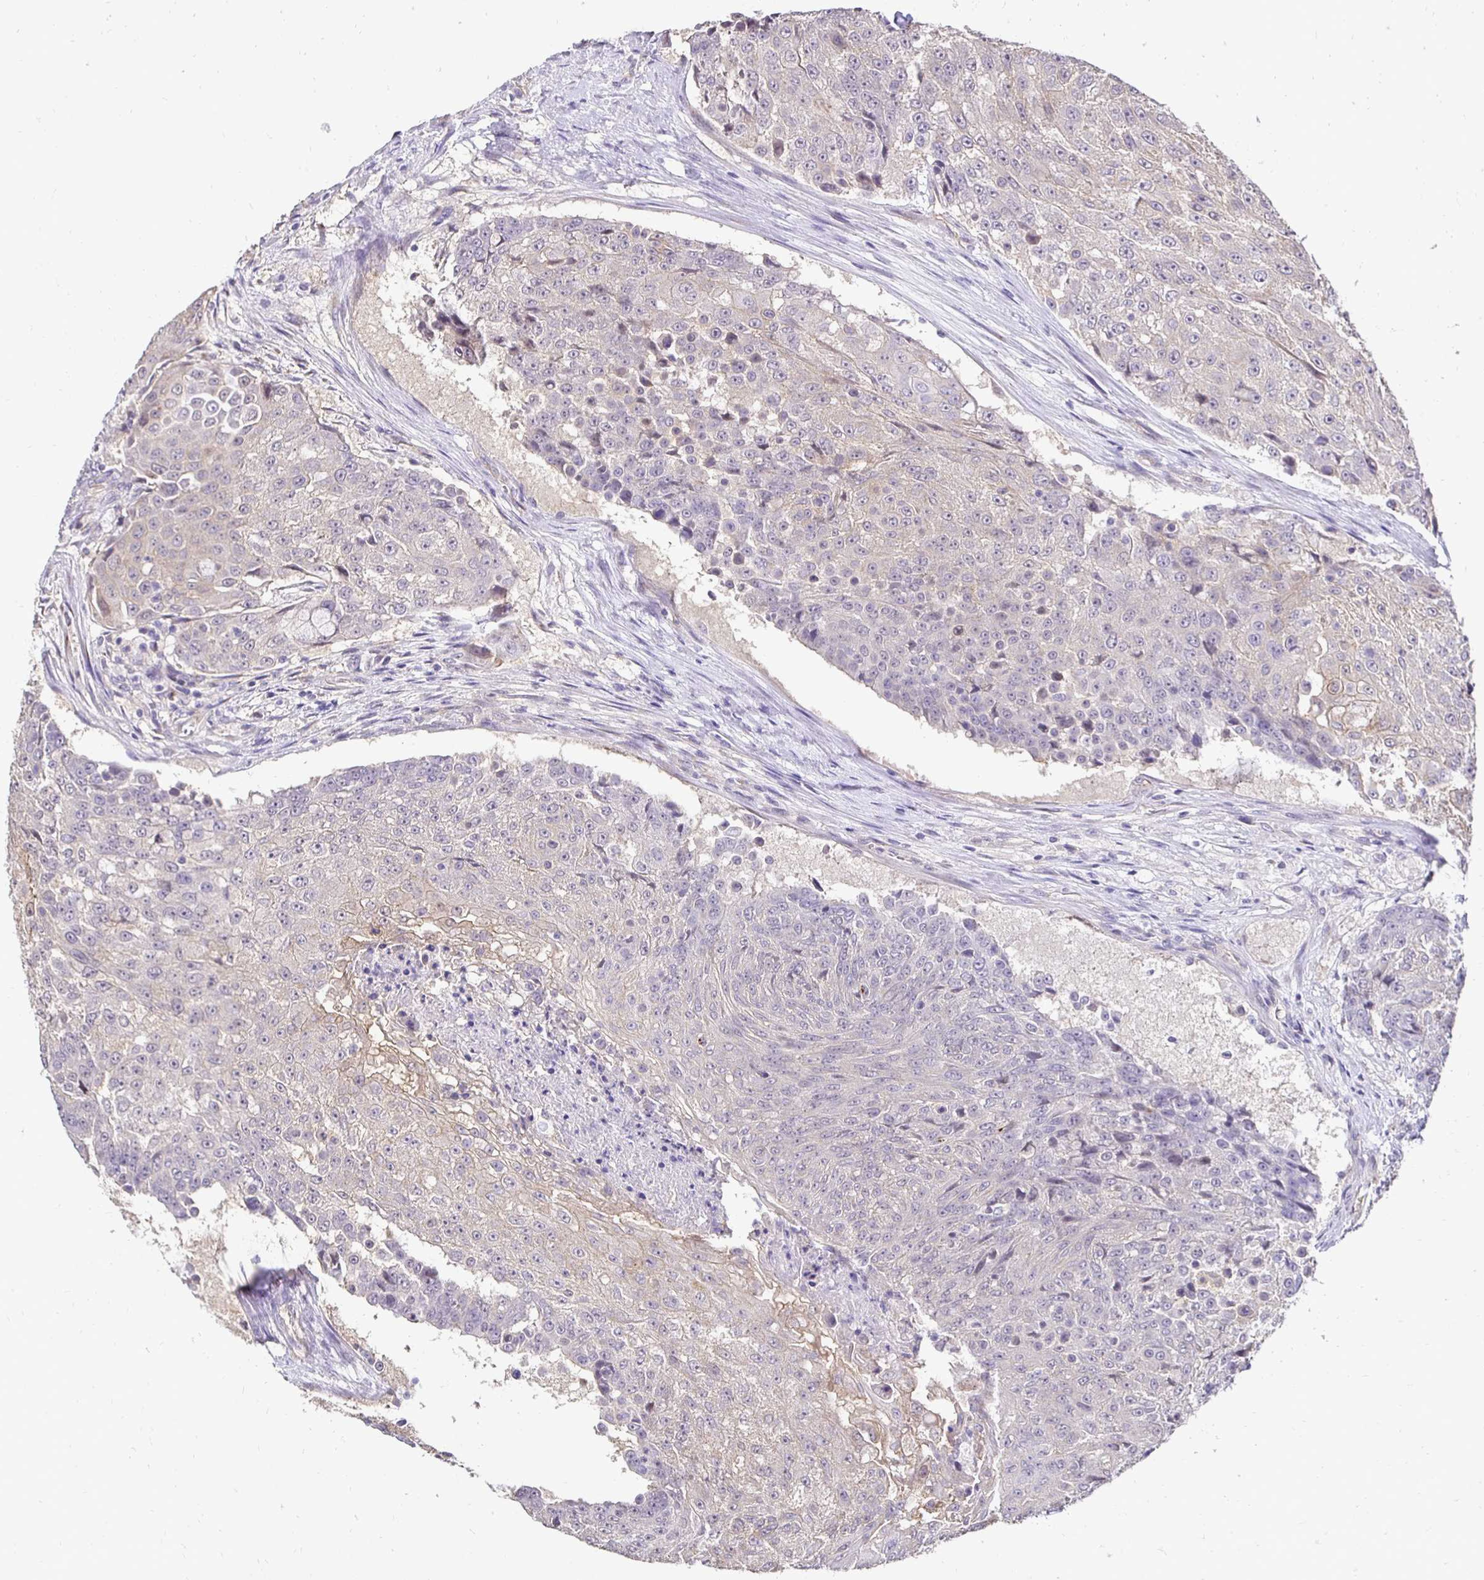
{"staining": {"intensity": "negative", "quantity": "none", "location": "none"}, "tissue": "urothelial cancer", "cell_type": "Tumor cells", "image_type": "cancer", "snomed": [{"axis": "morphology", "description": "Urothelial carcinoma, High grade"}, {"axis": "topography", "description": "Urinary bladder"}], "caption": "IHC photomicrograph of human urothelial cancer stained for a protein (brown), which shows no expression in tumor cells. (DAB immunohistochemistry, high magnification).", "gene": "SLC9A1", "patient": {"sex": "female", "age": 63}}